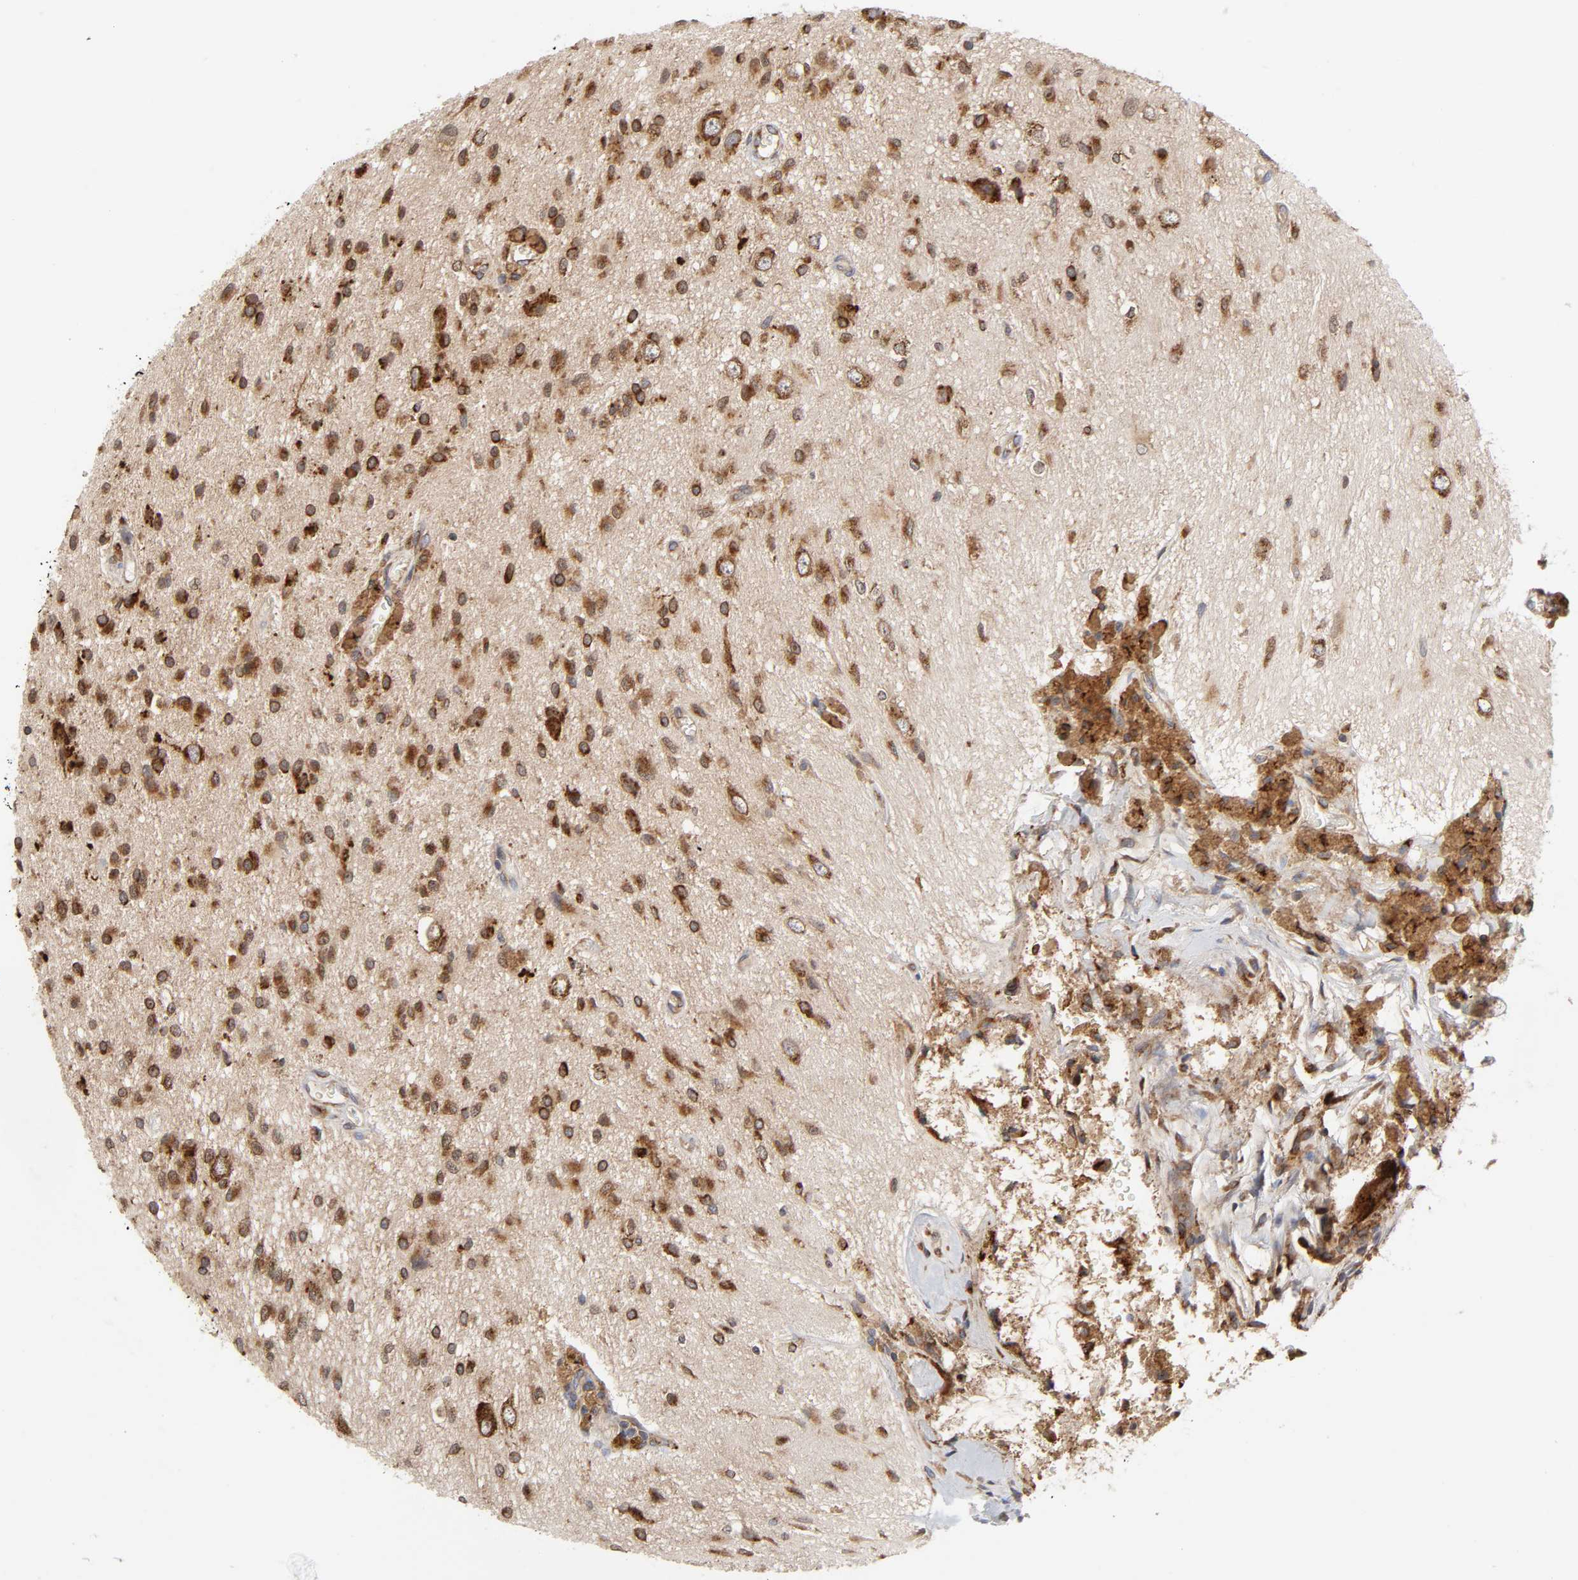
{"staining": {"intensity": "strong", "quantity": "25%-75%", "location": "cytoplasmic/membranous"}, "tissue": "glioma", "cell_type": "Tumor cells", "image_type": "cancer", "snomed": [{"axis": "morphology", "description": "Glioma, malignant, High grade"}, {"axis": "topography", "description": "Brain"}], "caption": "This image shows IHC staining of human glioma, with high strong cytoplasmic/membranous staining in about 25%-75% of tumor cells.", "gene": "GNPTG", "patient": {"sex": "male", "age": 47}}